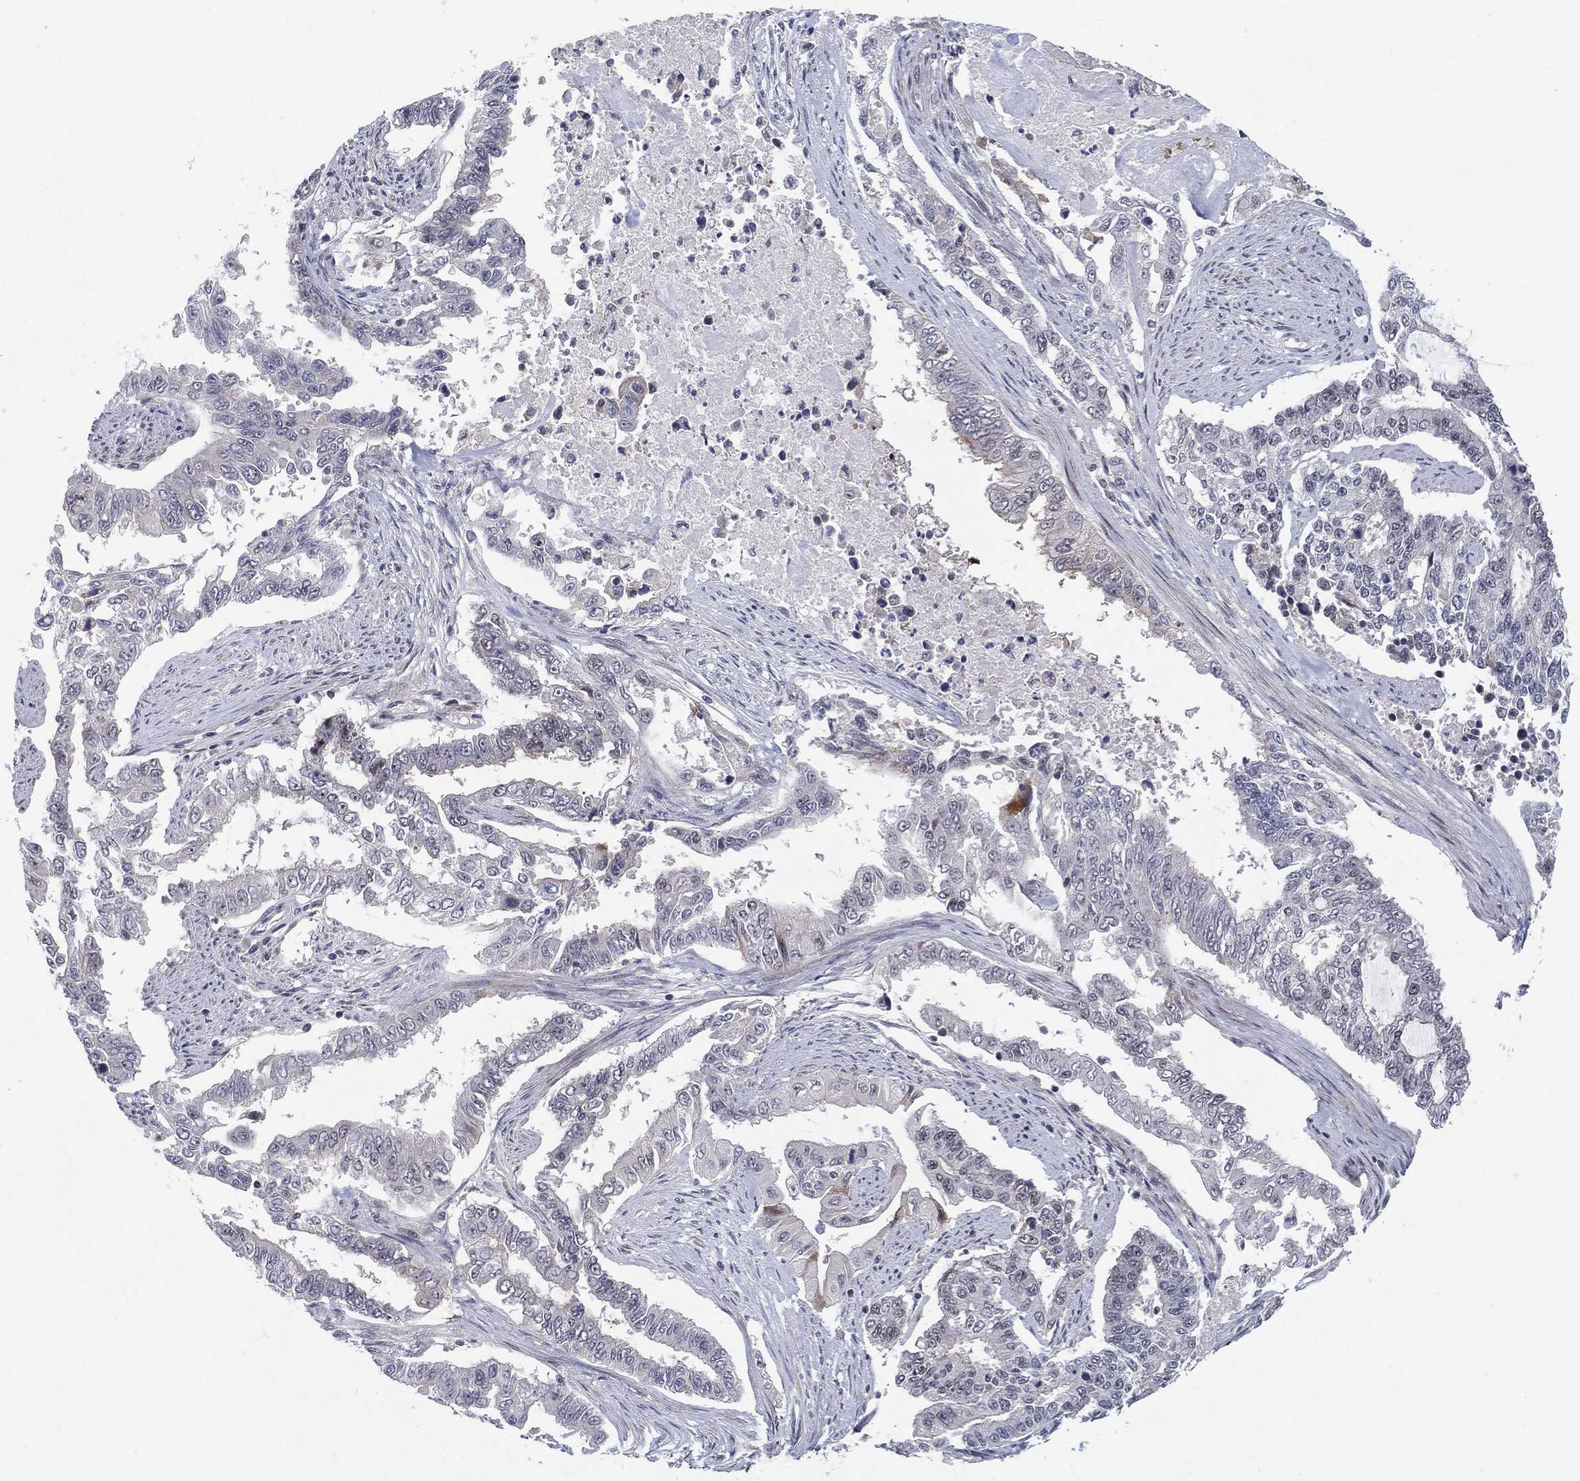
{"staining": {"intensity": "negative", "quantity": "none", "location": "none"}, "tissue": "endometrial cancer", "cell_type": "Tumor cells", "image_type": "cancer", "snomed": [{"axis": "morphology", "description": "Adenocarcinoma, NOS"}, {"axis": "topography", "description": "Uterus"}], "caption": "The photomicrograph displays no significant positivity in tumor cells of endometrial cancer.", "gene": "DGCR8", "patient": {"sex": "female", "age": 59}}